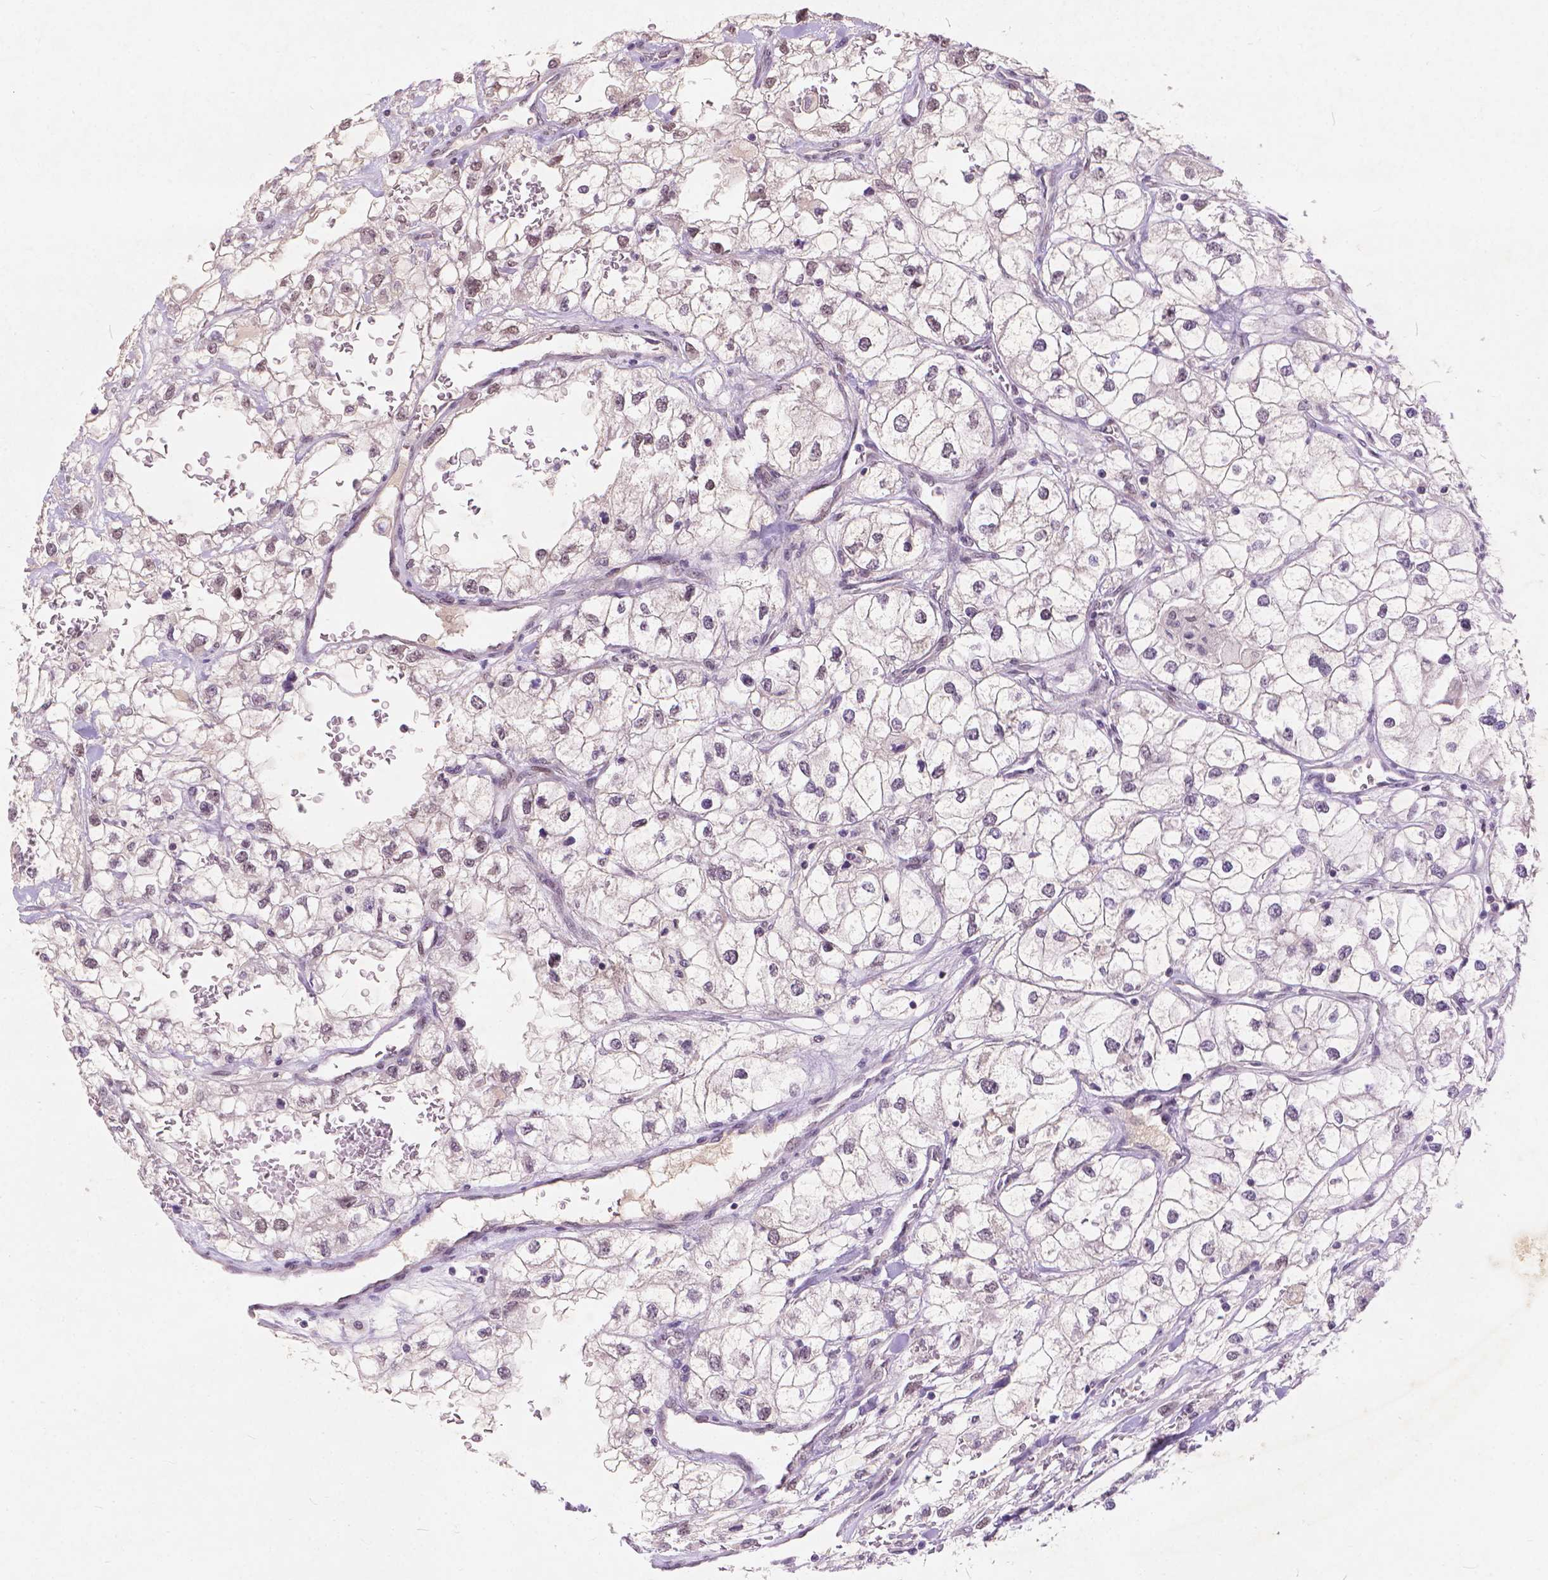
{"staining": {"intensity": "negative", "quantity": "none", "location": "none"}, "tissue": "renal cancer", "cell_type": "Tumor cells", "image_type": "cancer", "snomed": [{"axis": "morphology", "description": "Adenocarcinoma, NOS"}, {"axis": "topography", "description": "Kidney"}], "caption": "High power microscopy photomicrograph of an IHC micrograph of renal cancer (adenocarcinoma), revealing no significant expression in tumor cells.", "gene": "FAM53A", "patient": {"sex": "male", "age": 59}}